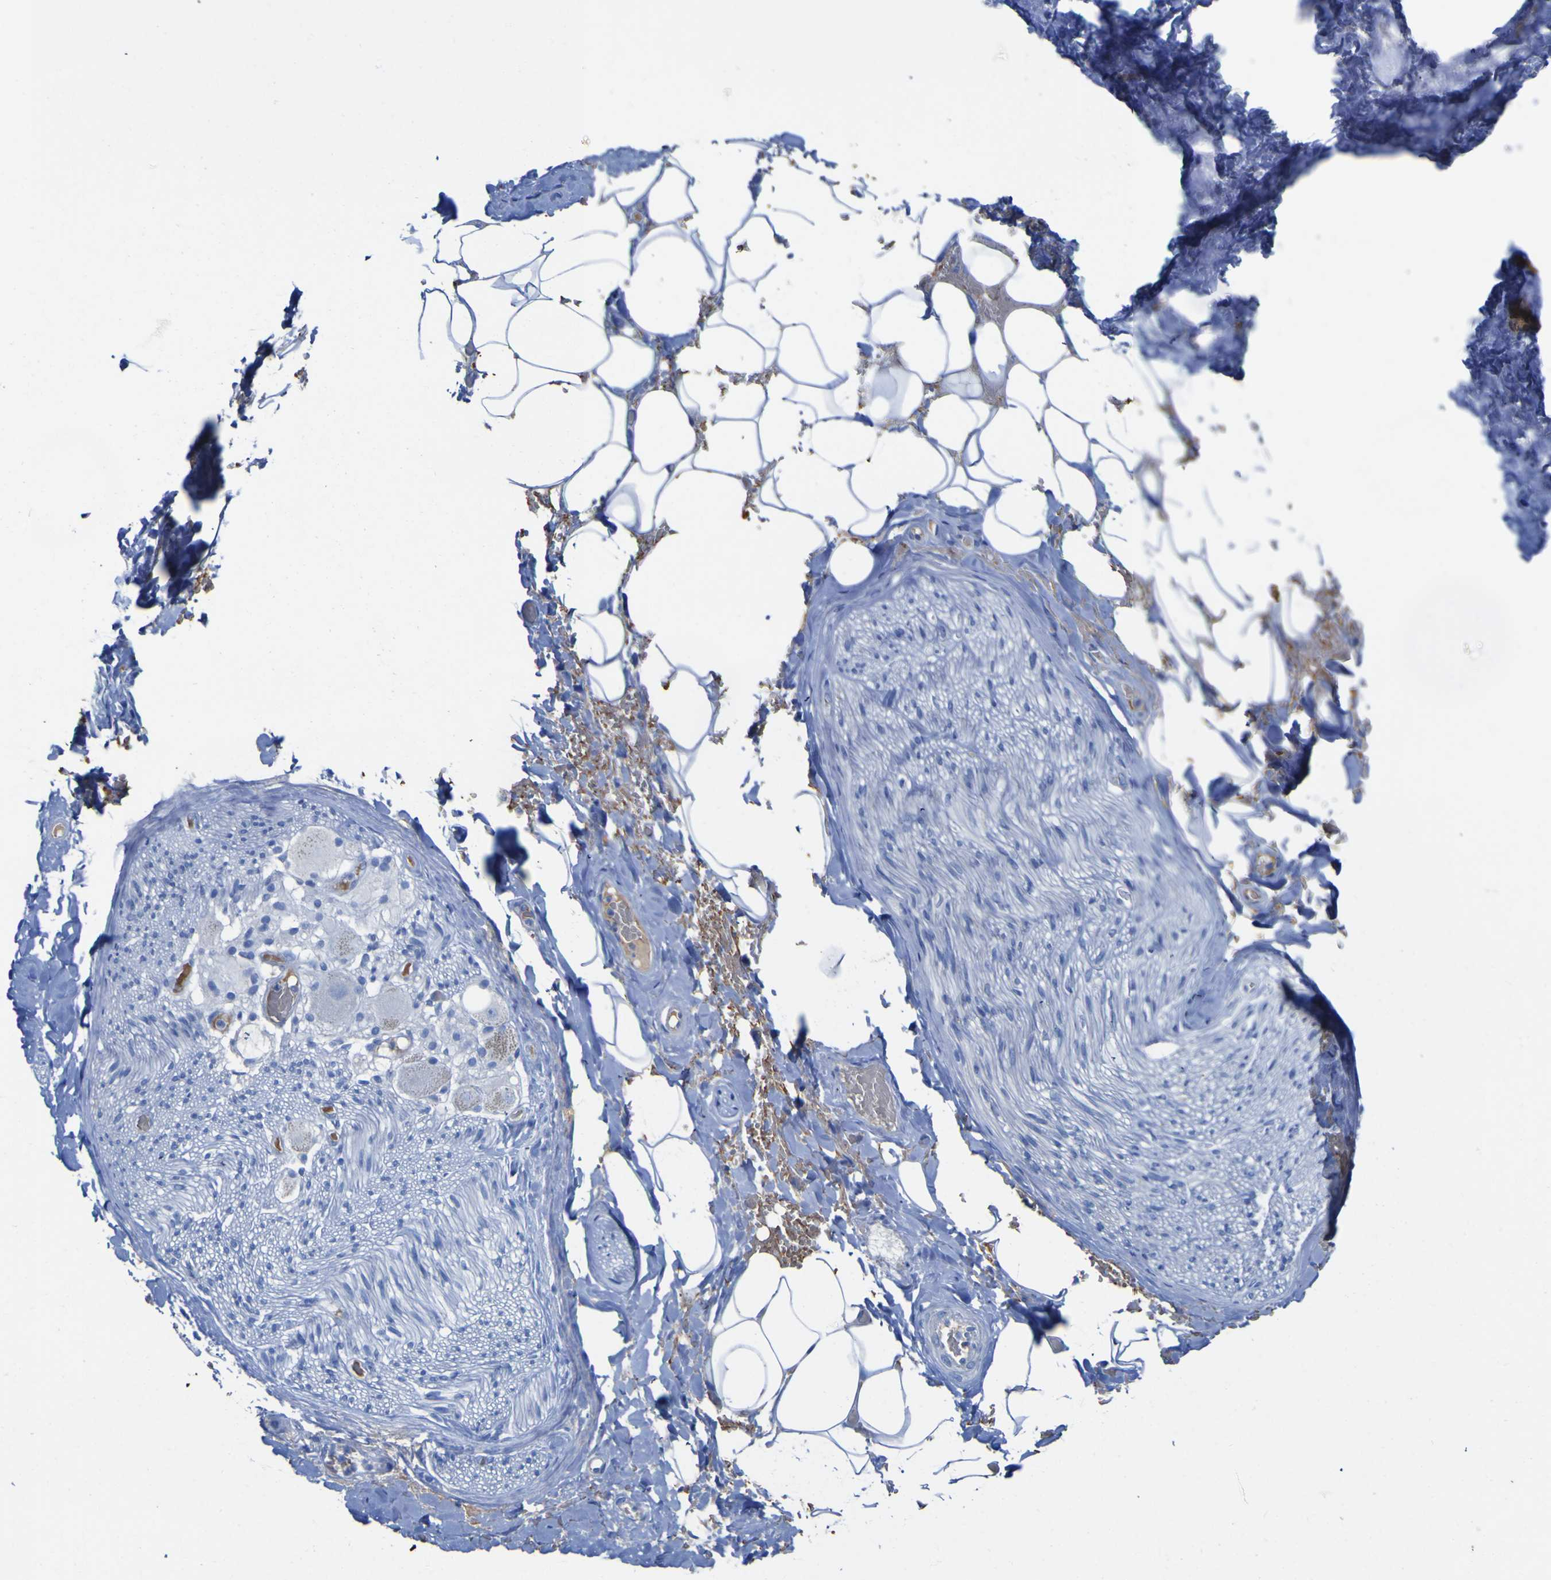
{"staining": {"intensity": "negative", "quantity": "none", "location": "none"}, "tissue": "adipose tissue", "cell_type": "Adipocytes", "image_type": "normal", "snomed": [{"axis": "morphology", "description": "Normal tissue, NOS"}, {"axis": "topography", "description": "Peripheral nerve tissue"}], "caption": "High magnification brightfield microscopy of benign adipose tissue stained with DAB (3,3'-diaminobenzidine) (brown) and counterstained with hematoxylin (blue): adipocytes show no significant staining.", "gene": "GCM1", "patient": {"sex": "male", "age": 70}}